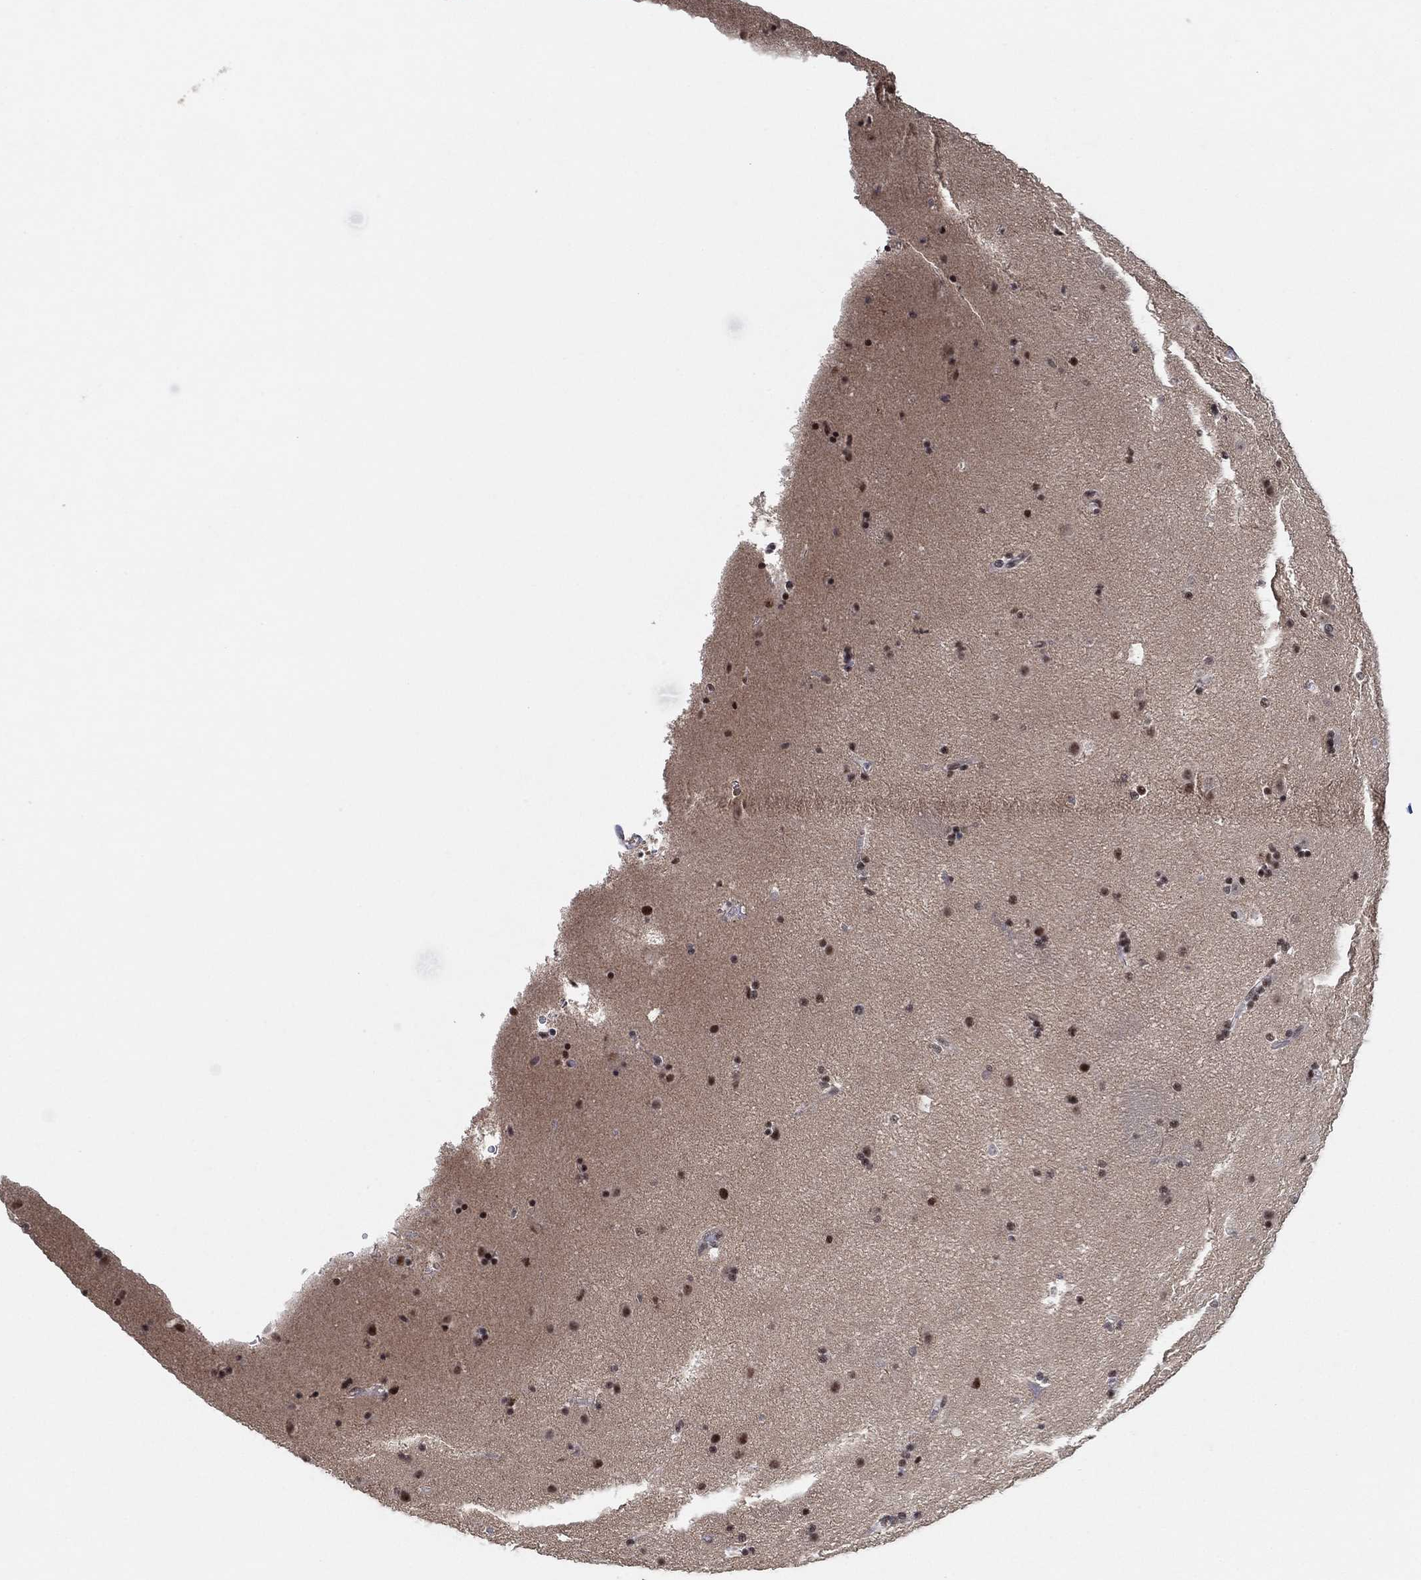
{"staining": {"intensity": "negative", "quantity": "none", "location": "none"}, "tissue": "caudate", "cell_type": "Glial cells", "image_type": "normal", "snomed": [{"axis": "morphology", "description": "Normal tissue, NOS"}, {"axis": "topography", "description": "Lateral ventricle wall"}], "caption": "Immunohistochemical staining of normal caudate reveals no significant positivity in glial cells. (DAB (3,3'-diaminobenzidine) immunohistochemistry (IHC) with hematoxylin counter stain).", "gene": "DGCR8", "patient": {"sex": "male", "age": 51}}